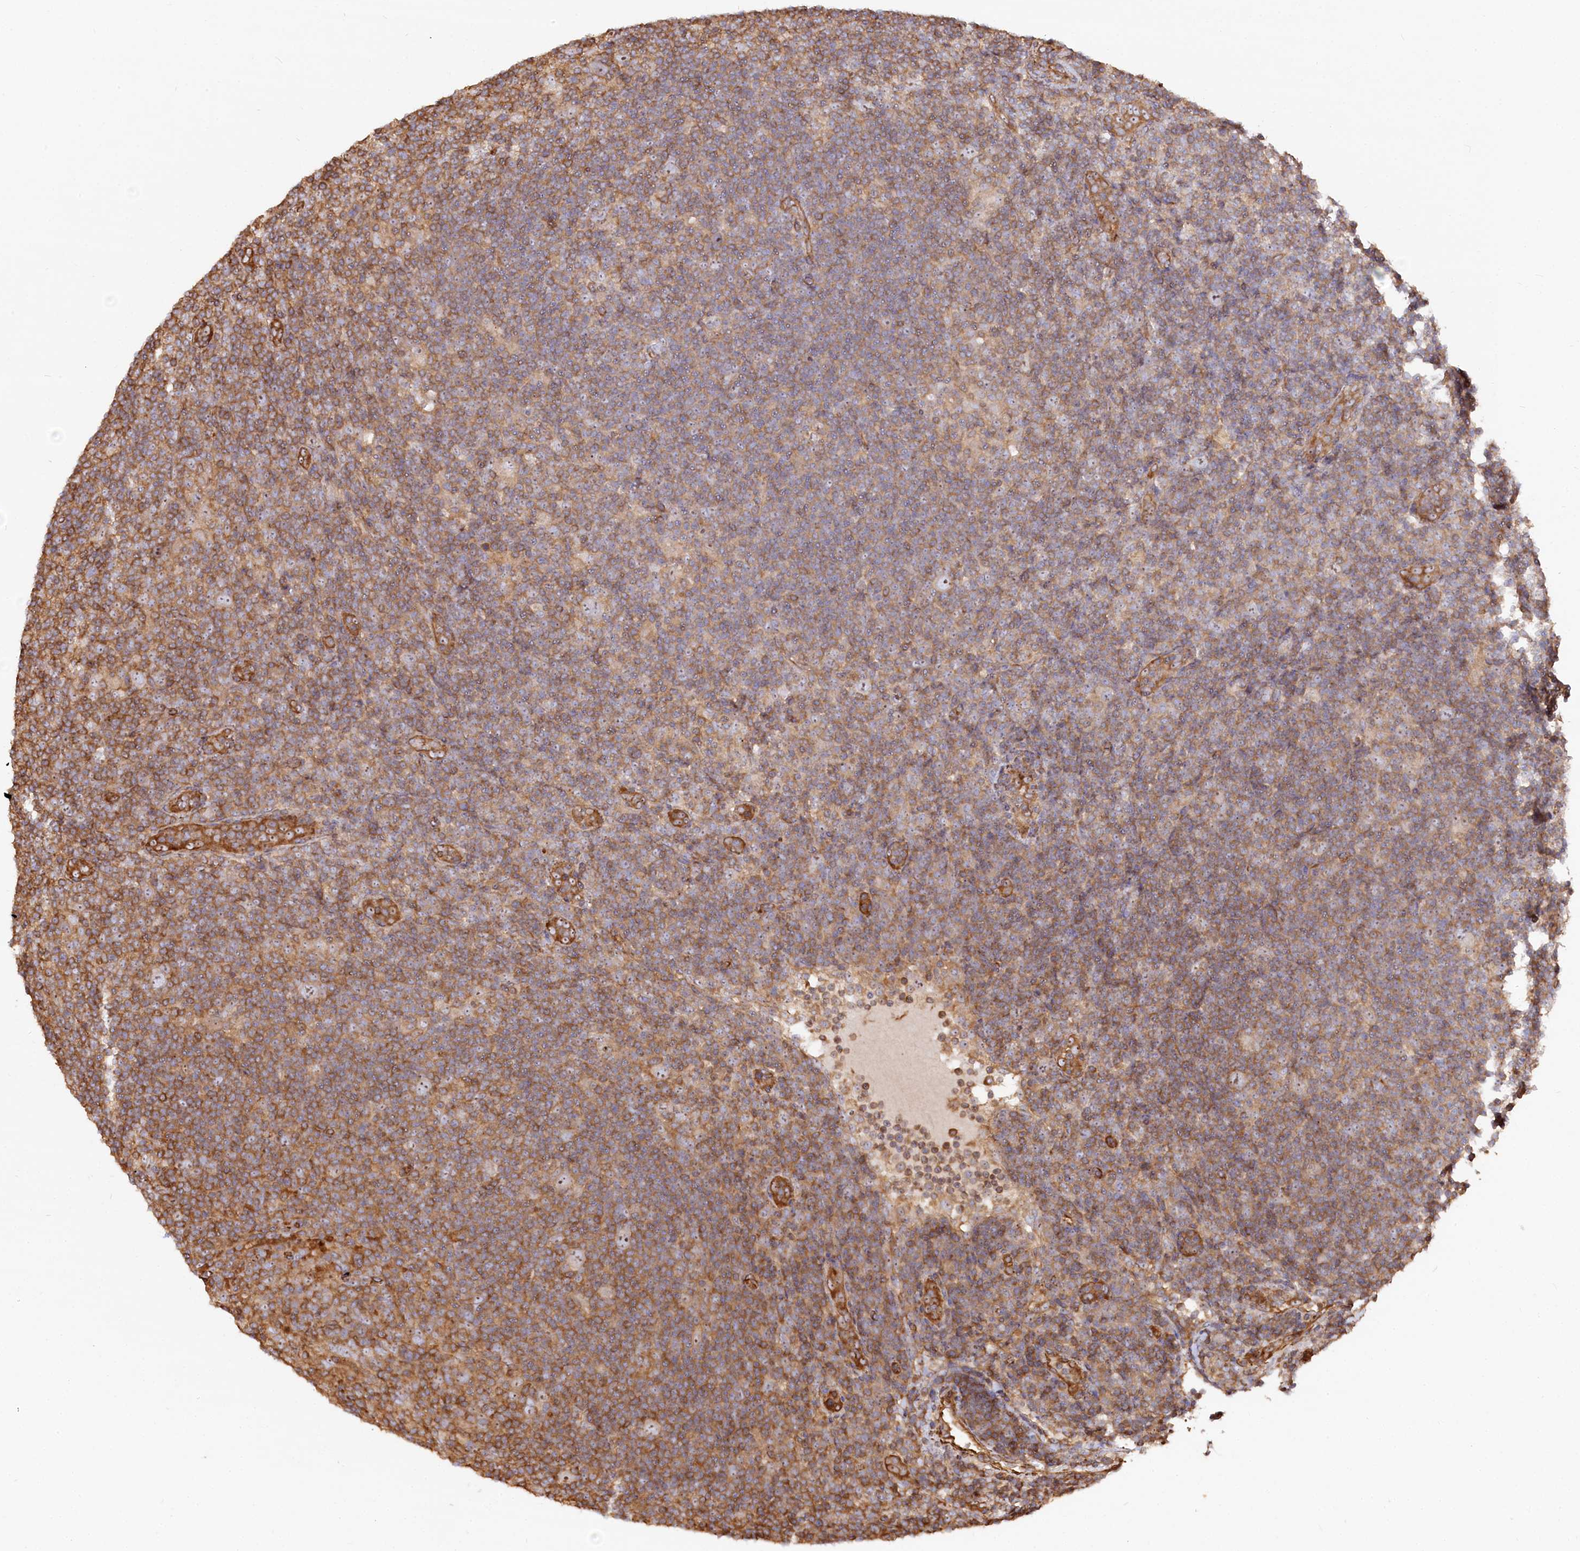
{"staining": {"intensity": "moderate", "quantity": ">75%", "location": "cytoplasmic/membranous,nuclear"}, "tissue": "lymphoma", "cell_type": "Tumor cells", "image_type": "cancer", "snomed": [{"axis": "morphology", "description": "Hodgkin's disease, NOS"}, {"axis": "topography", "description": "Lymph node"}], "caption": "Brown immunohistochemical staining in lymphoma displays moderate cytoplasmic/membranous and nuclear positivity in about >75% of tumor cells. Immunohistochemistry (ihc) stains the protein in brown and the nuclei are stained blue.", "gene": "WDR36", "patient": {"sex": "female", "age": 57}}